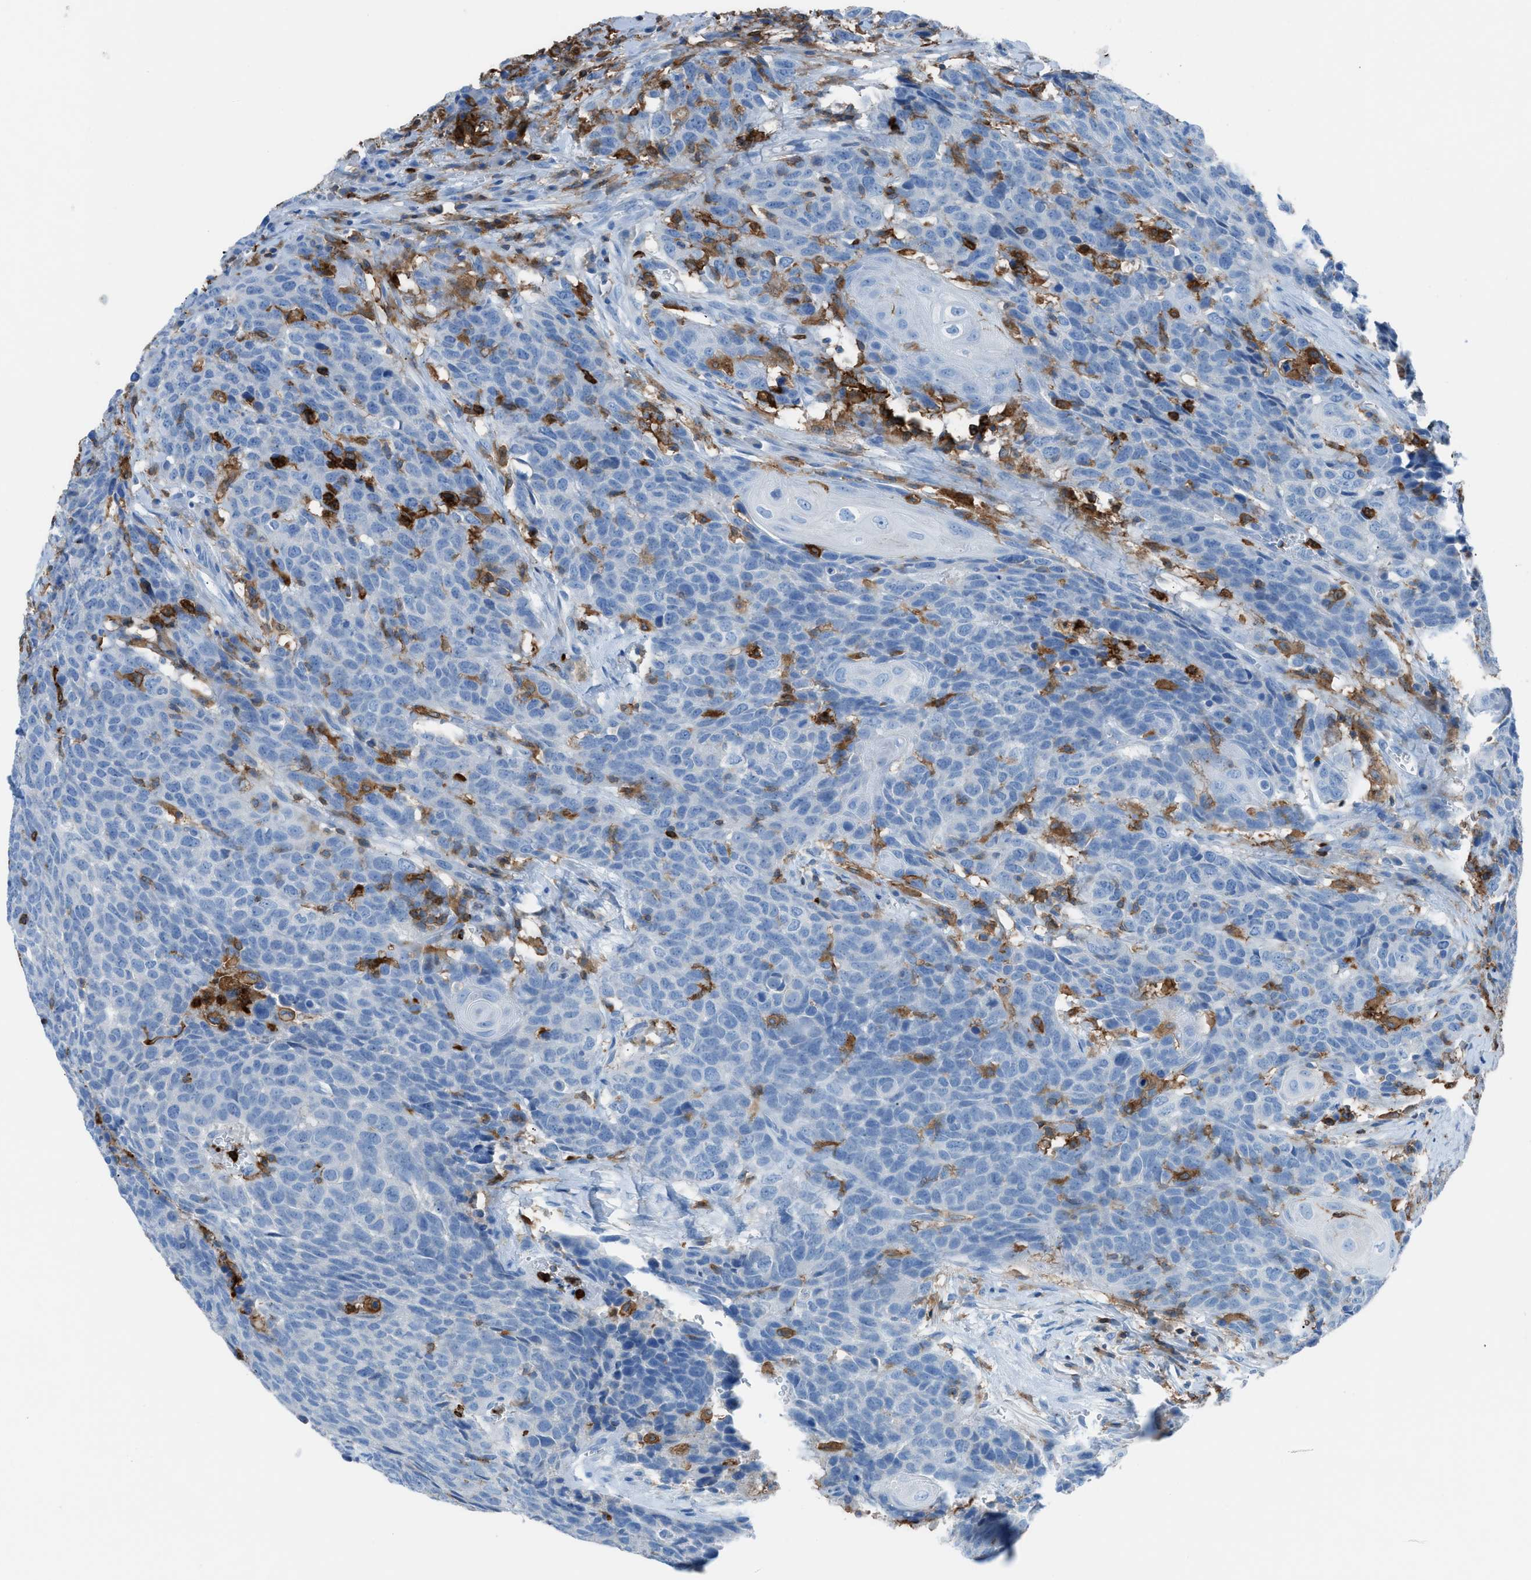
{"staining": {"intensity": "negative", "quantity": "none", "location": "none"}, "tissue": "head and neck cancer", "cell_type": "Tumor cells", "image_type": "cancer", "snomed": [{"axis": "morphology", "description": "Squamous cell carcinoma, NOS"}, {"axis": "topography", "description": "Head-Neck"}], "caption": "Immunohistochemical staining of human head and neck cancer shows no significant positivity in tumor cells. (DAB immunohistochemistry with hematoxylin counter stain).", "gene": "ITGB2", "patient": {"sex": "male", "age": 66}}